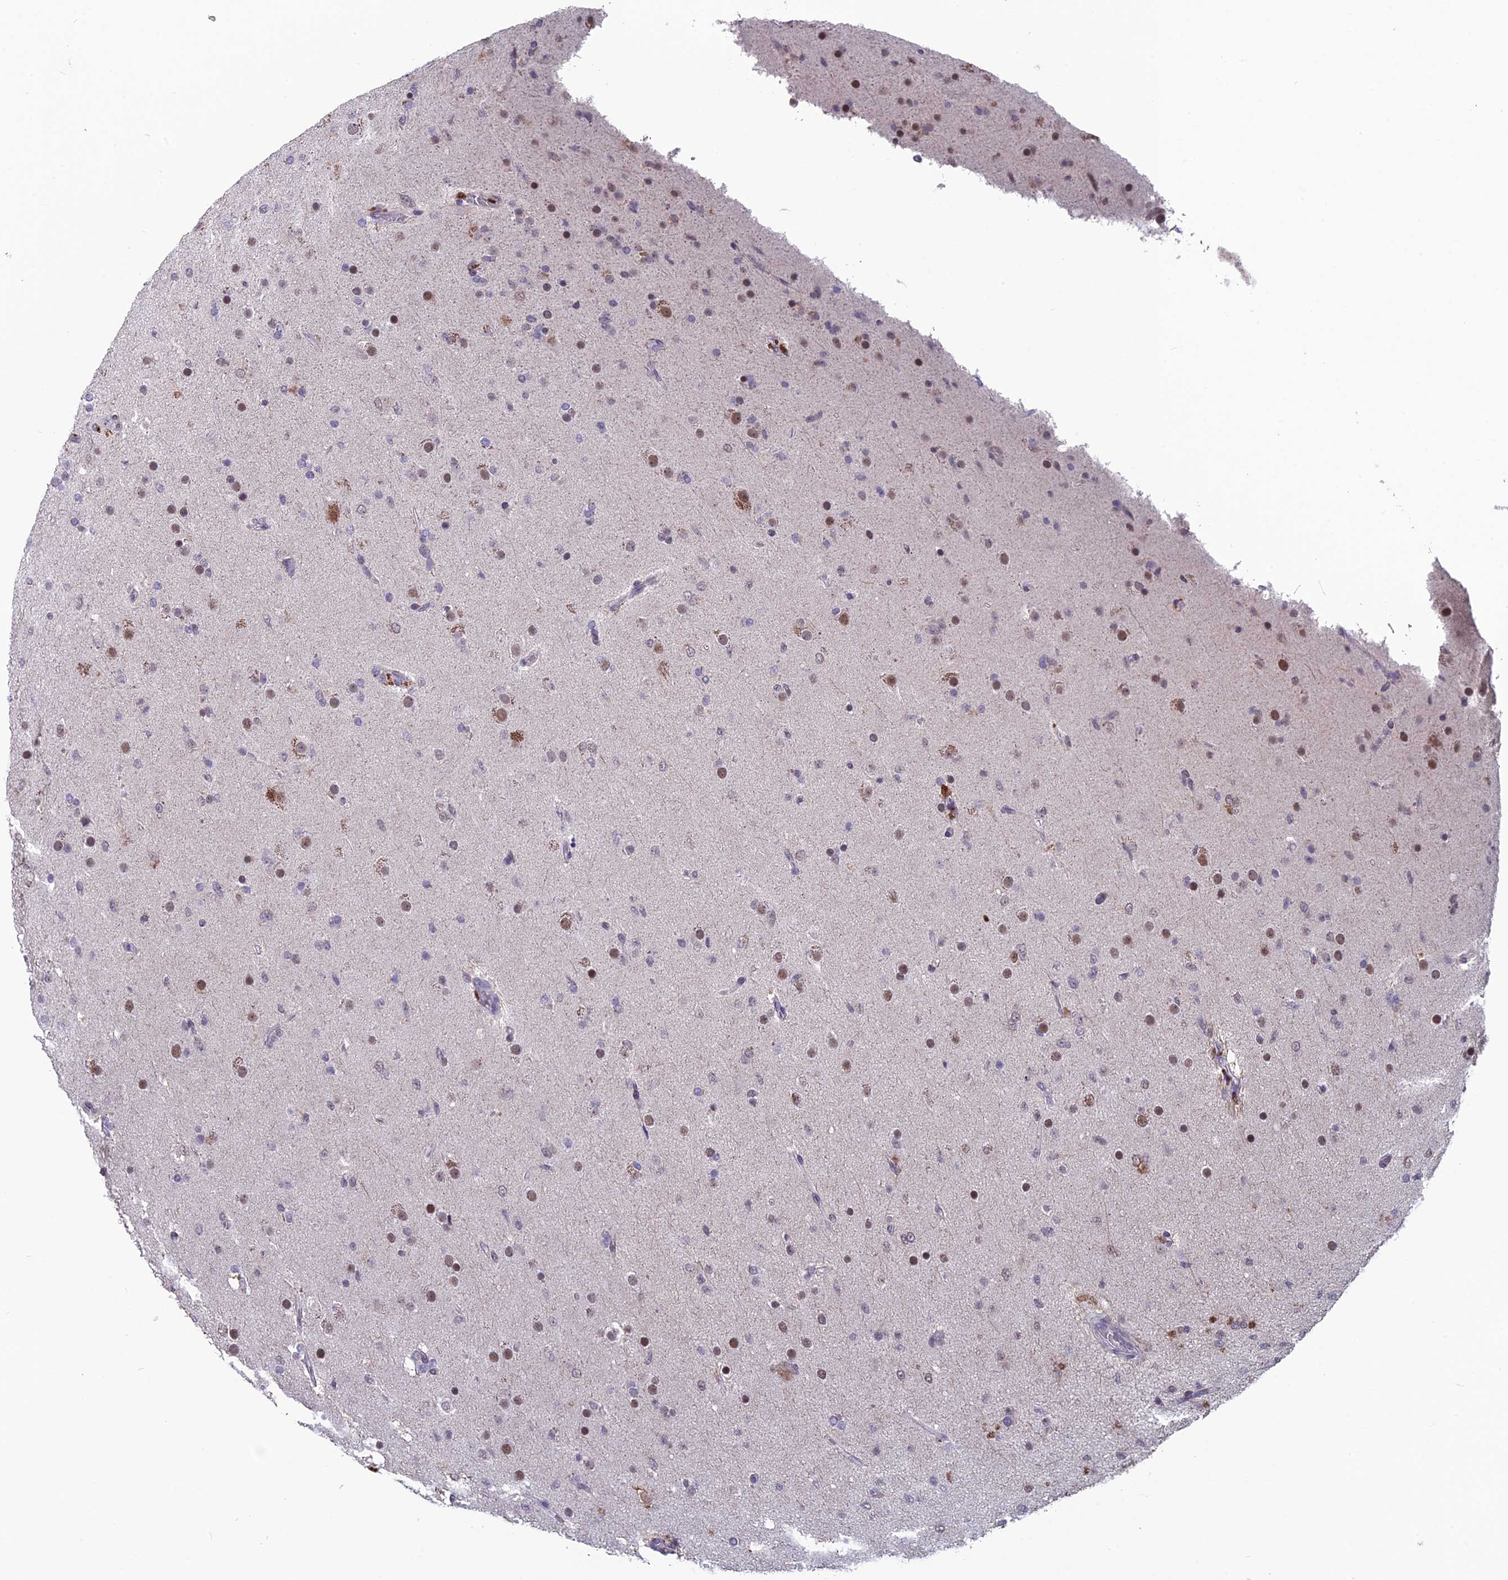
{"staining": {"intensity": "moderate", "quantity": "25%-75%", "location": "nuclear"}, "tissue": "glioma", "cell_type": "Tumor cells", "image_type": "cancer", "snomed": [{"axis": "morphology", "description": "Glioma, malignant, Low grade"}, {"axis": "topography", "description": "Brain"}], "caption": "There is medium levels of moderate nuclear staining in tumor cells of malignant low-grade glioma, as demonstrated by immunohistochemical staining (brown color).", "gene": "MT-CO3", "patient": {"sex": "male", "age": 65}}